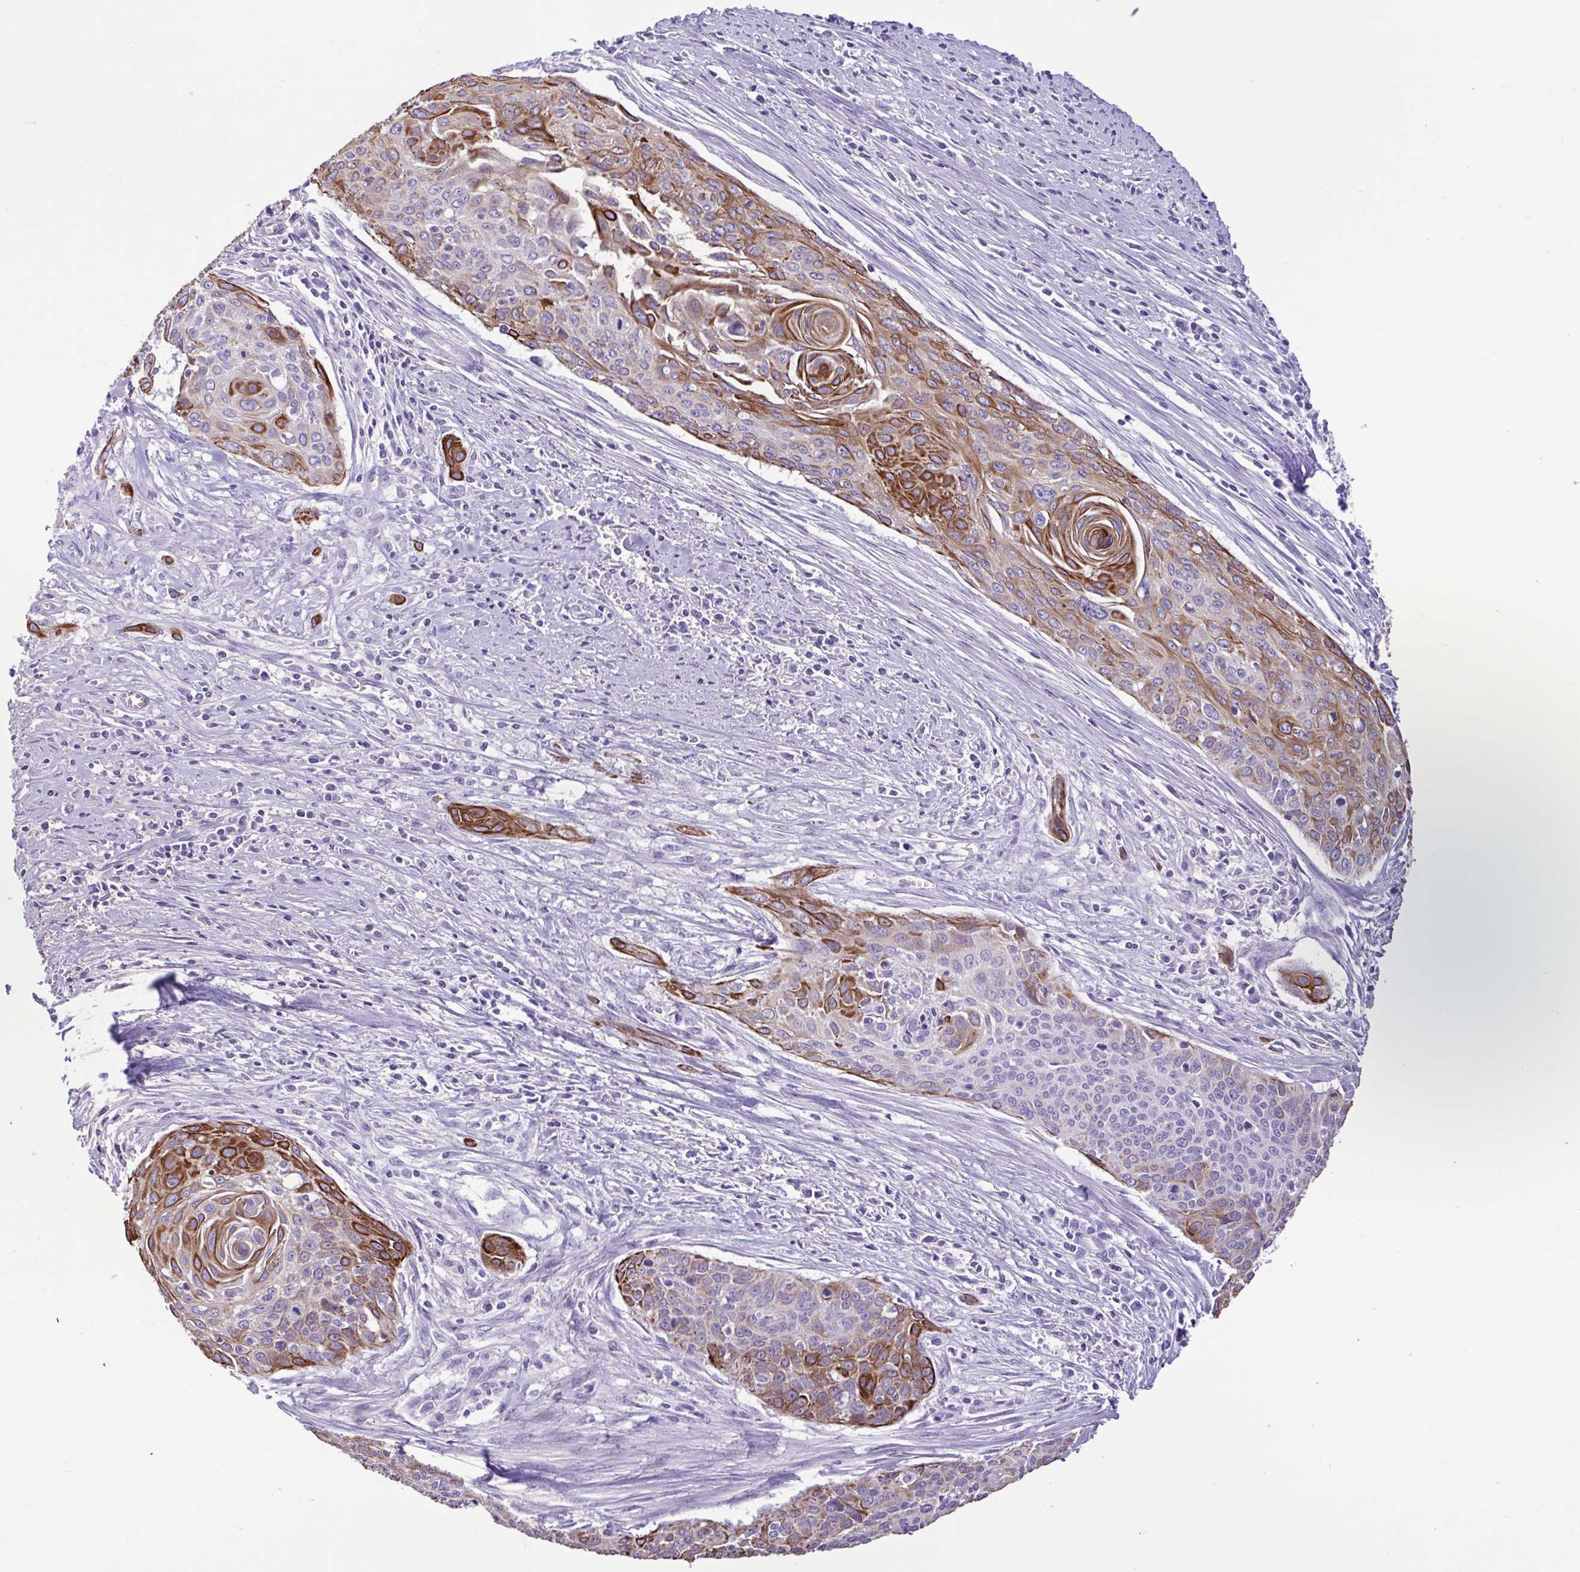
{"staining": {"intensity": "strong", "quantity": "25%-75%", "location": "cytoplasmic/membranous"}, "tissue": "cervical cancer", "cell_type": "Tumor cells", "image_type": "cancer", "snomed": [{"axis": "morphology", "description": "Squamous cell carcinoma, NOS"}, {"axis": "topography", "description": "Cervix"}], "caption": "Approximately 25%-75% of tumor cells in human cervical cancer reveal strong cytoplasmic/membranous protein expression as visualized by brown immunohistochemical staining.", "gene": "PLA2G4E", "patient": {"sex": "female", "age": 55}}